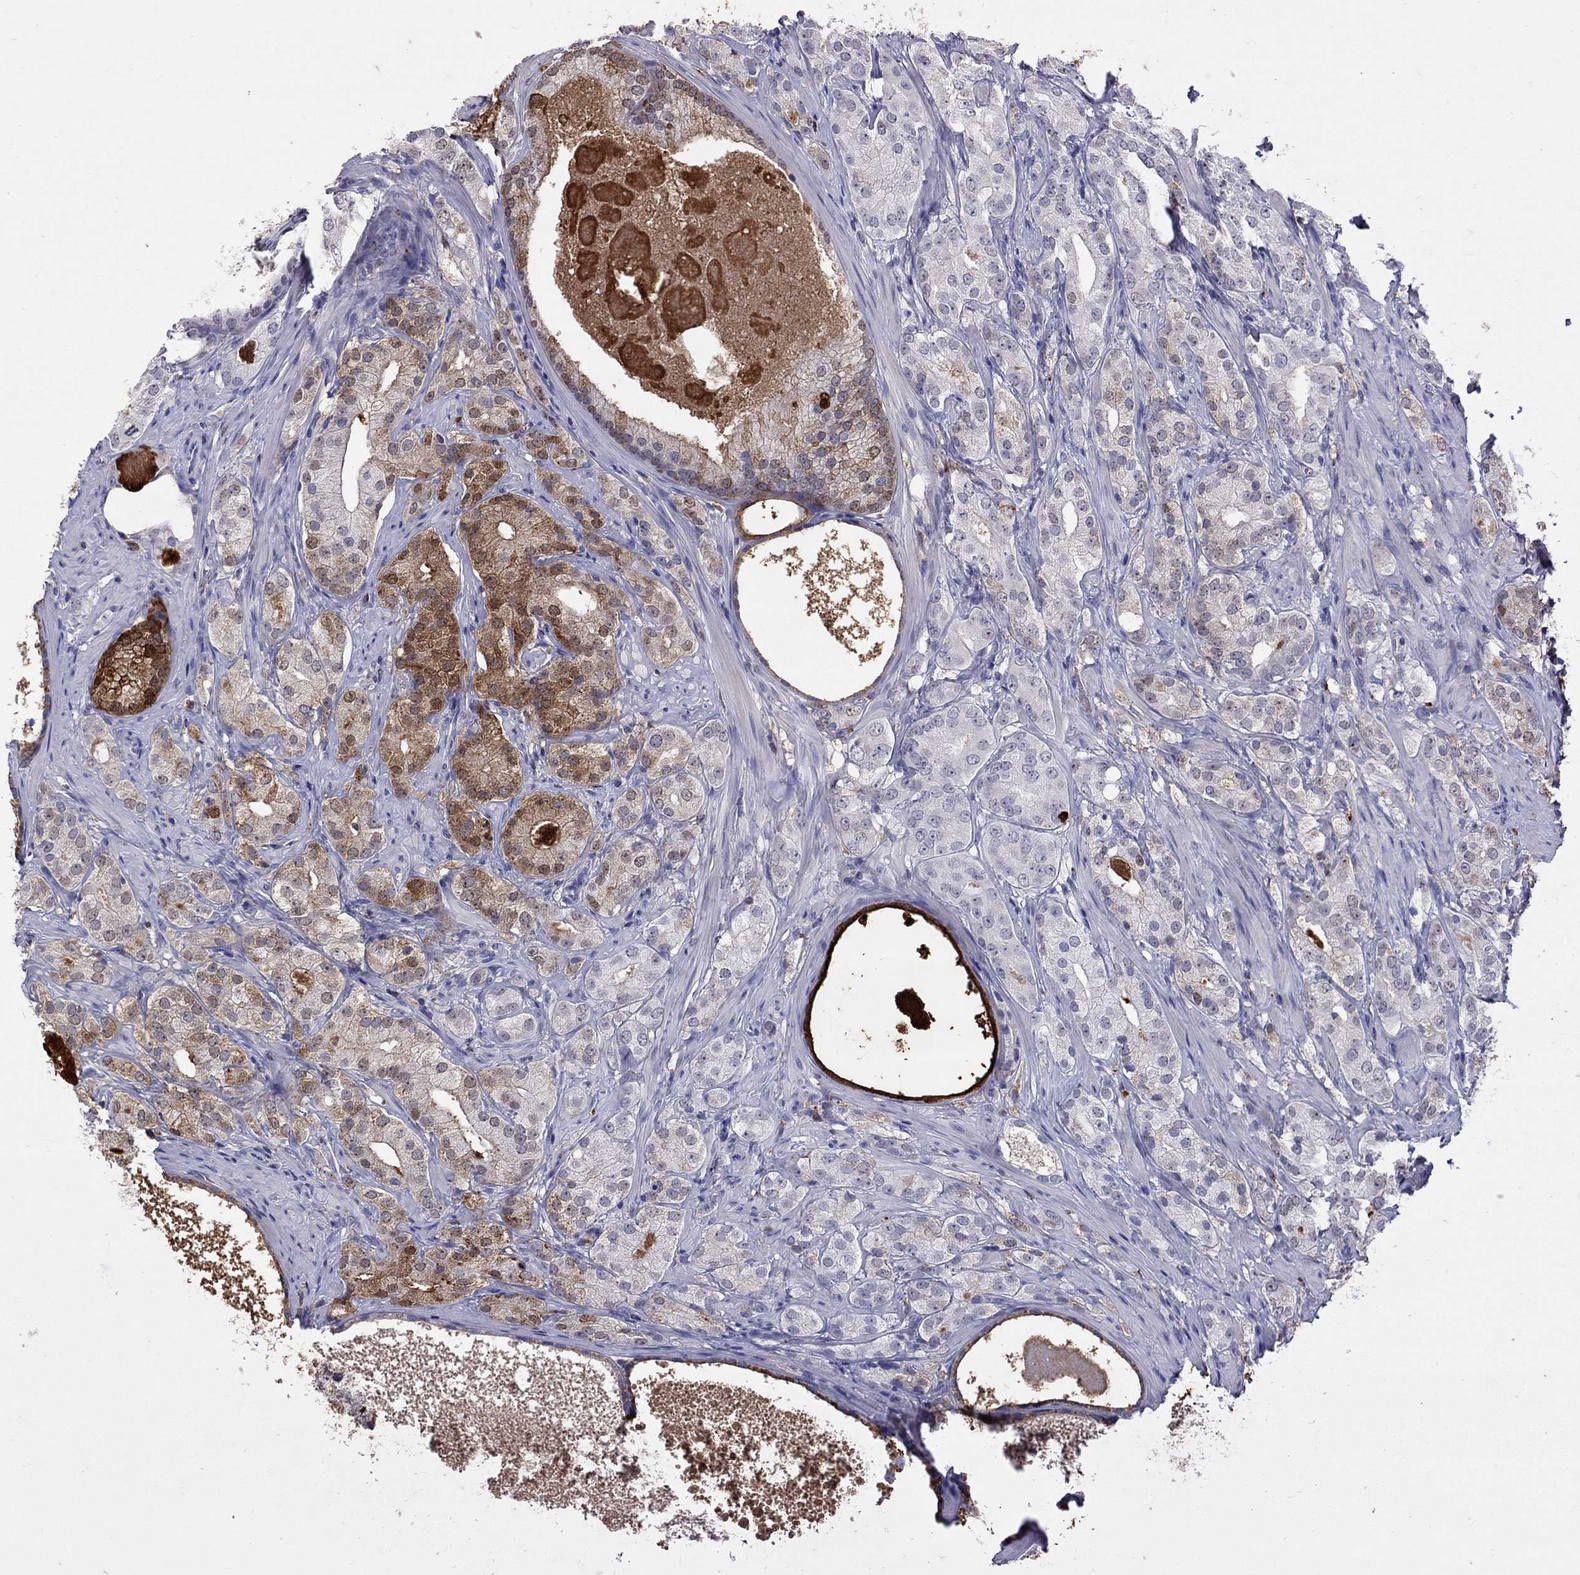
{"staining": {"intensity": "moderate", "quantity": "<25%", "location": "cytoplasmic/membranous"}, "tissue": "prostate cancer", "cell_type": "Tumor cells", "image_type": "cancer", "snomed": [{"axis": "morphology", "description": "Adenocarcinoma, High grade"}, {"axis": "topography", "description": "Prostate and seminal vesicle, NOS"}], "caption": "Protein staining exhibits moderate cytoplasmic/membranous staining in approximately <25% of tumor cells in prostate cancer (adenocarcinoma (high-grade)).", "gene": "SERPINA3", "patient": {"sex": "male", "age": 62}}